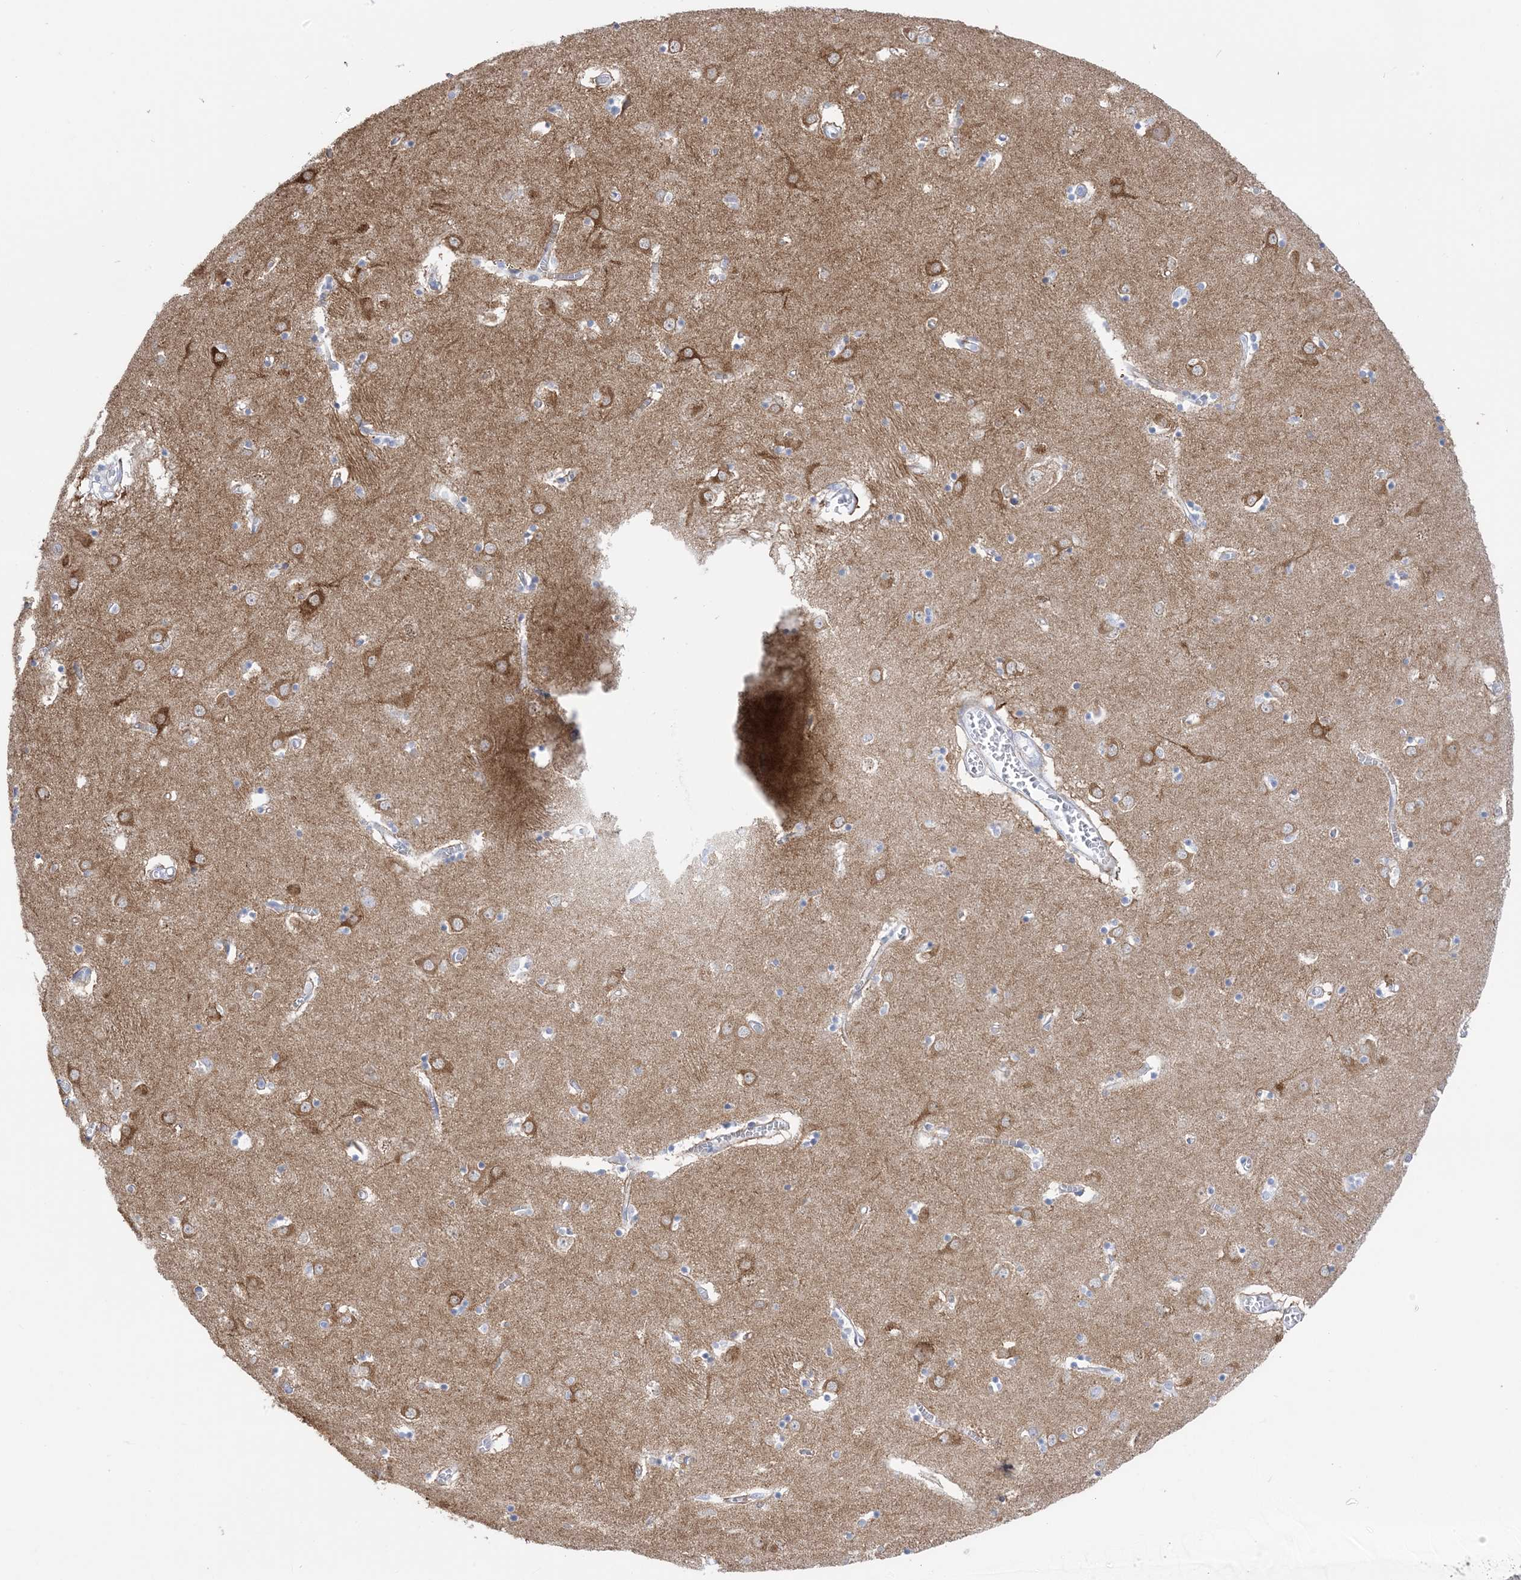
{"staining": {"intensity": "strong", "quantity": "<25%", "location": "cytoplasmic/membranous"}, "tissue": "caudate", "cell_type": "Glial cells", "image_type": "normal", "snomed": [{"axis": "morphology", "description": "Normal tissue, NOS"}, {"axis": "topography", "description": "Lateral ventricle wall"}], "caption": "Benign caudate reveals strong cytoplasmic/membranous positivity in approximately <25% of glial cells, visualized by immunohistochemistry.", "gene": "MARS2", "patient": {"sex": "male", "age": 70}}